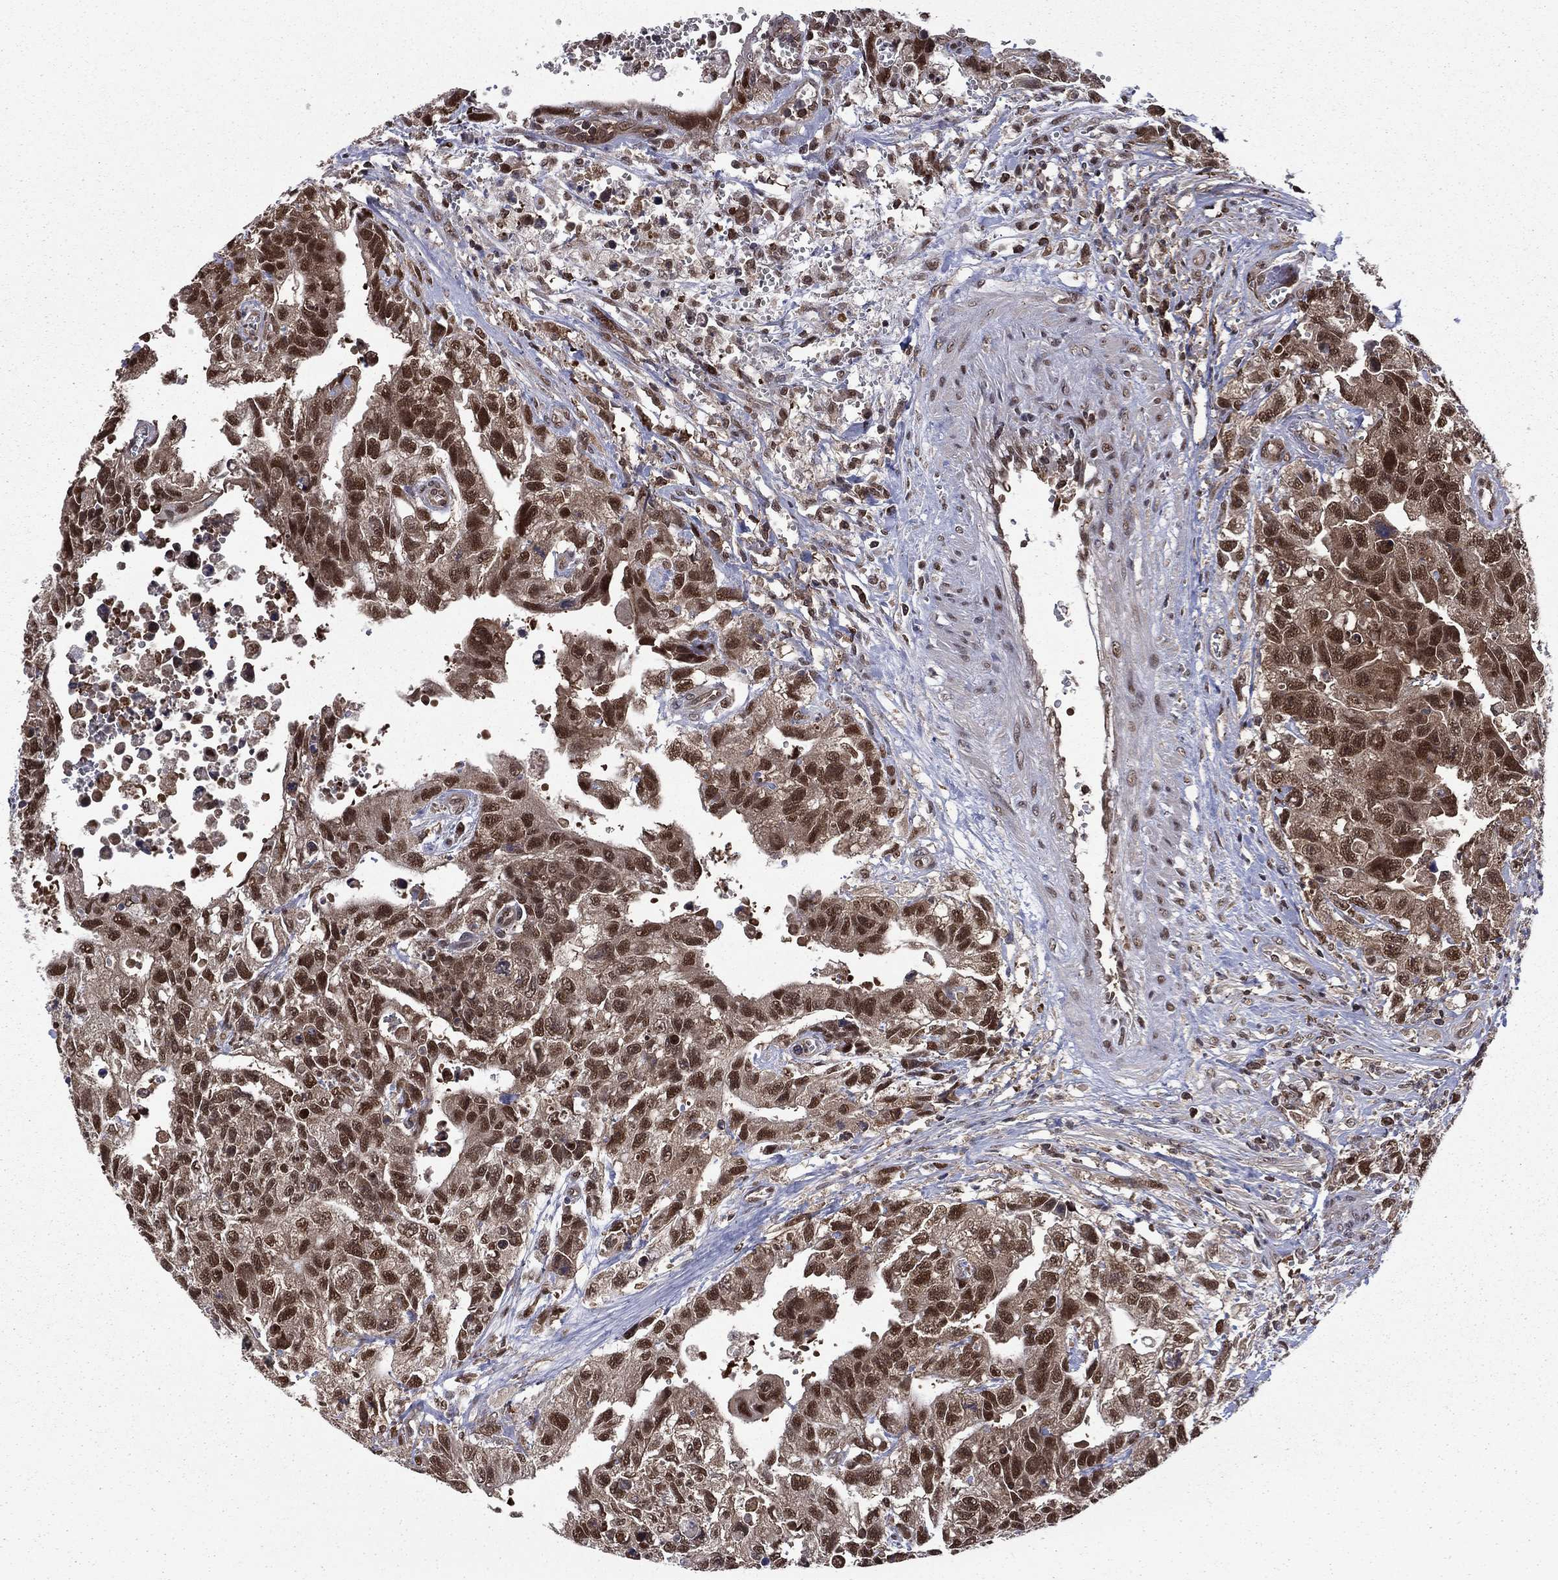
{"staining": {"intensity": "moderate", "quantity": "25%-75%", "location": "nuclear"}, "tissue": "testis cancer", "cell_type": "Tumor cells", "image_type": "cancer", "snomed": [{"axis": "morphology", "description": "Carcinoma, Embryonal, NOS"}, {"axis": "topography", "description": "Testis"}], "caption": "Testis cancer stained with IHC displays moderate nuclear staining in about 25%-75% of tumor cells.", "gene": "PSMD2", "patient": {"sex": "male", "age": 24}}